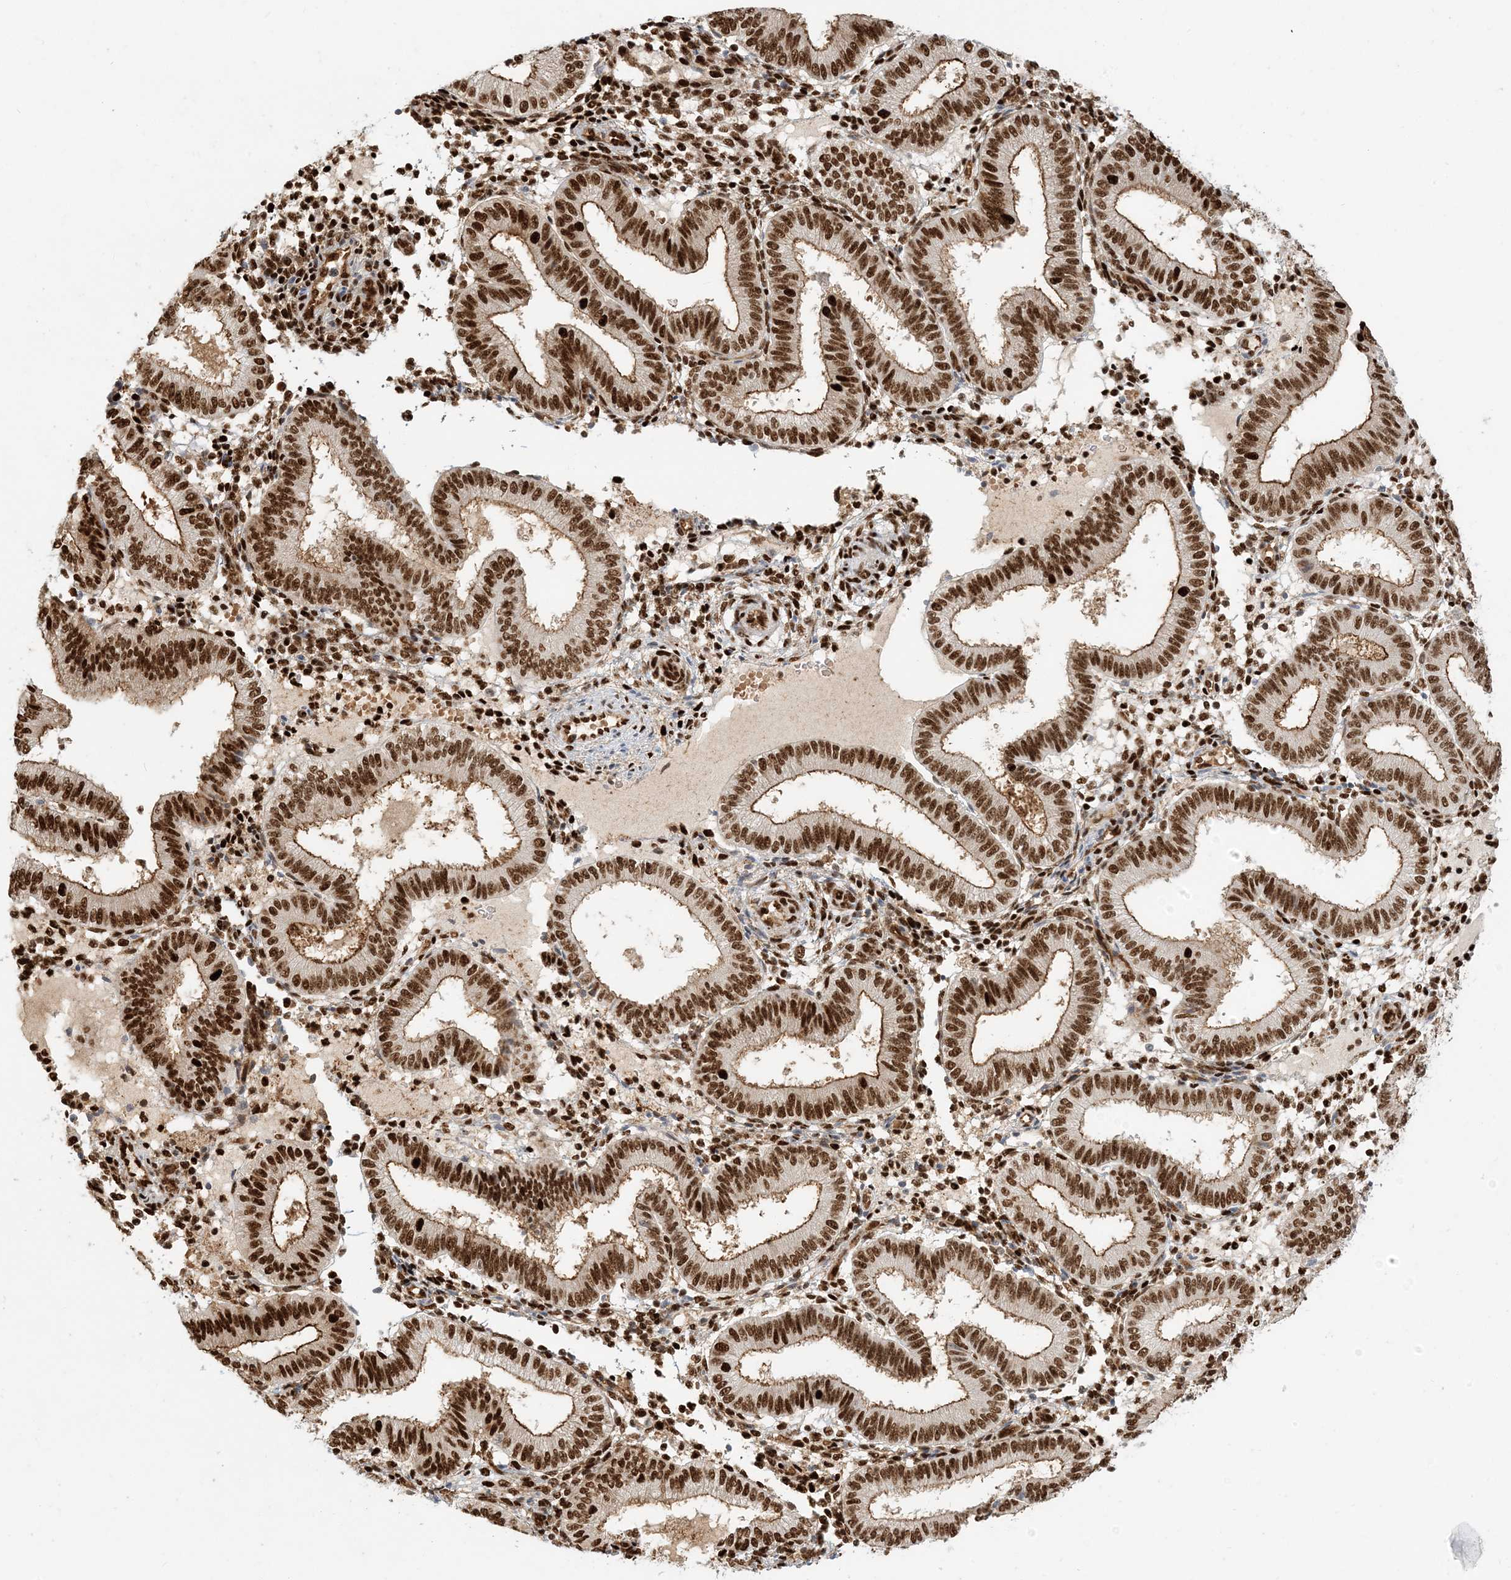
{"staining": {"intensity": "strong", "quantity": ">75%", "location": "nuclear"}, "tissue": "endometrium", "cell_type": "Cells in endometrial stroma", "image_type": "normal", "snomed": [{"axis": "morphology", "description": "Normal tissue, NOS"}, {"axis": "topography", "description": "Endometrium"}], "caption": "High-power microscopy captured an immunohistochemistry (IHC) photomicrograph of benign endometrium, revealing strong nuclear positivity in about >75% of cells in endometrial stroma. (Stains: DAB in brown, nuclei in blue, Microscopy: brightfield microscopy at high magnification).", "gene": "CKS1B", "patient": {"sex": "female", "age": 39}}